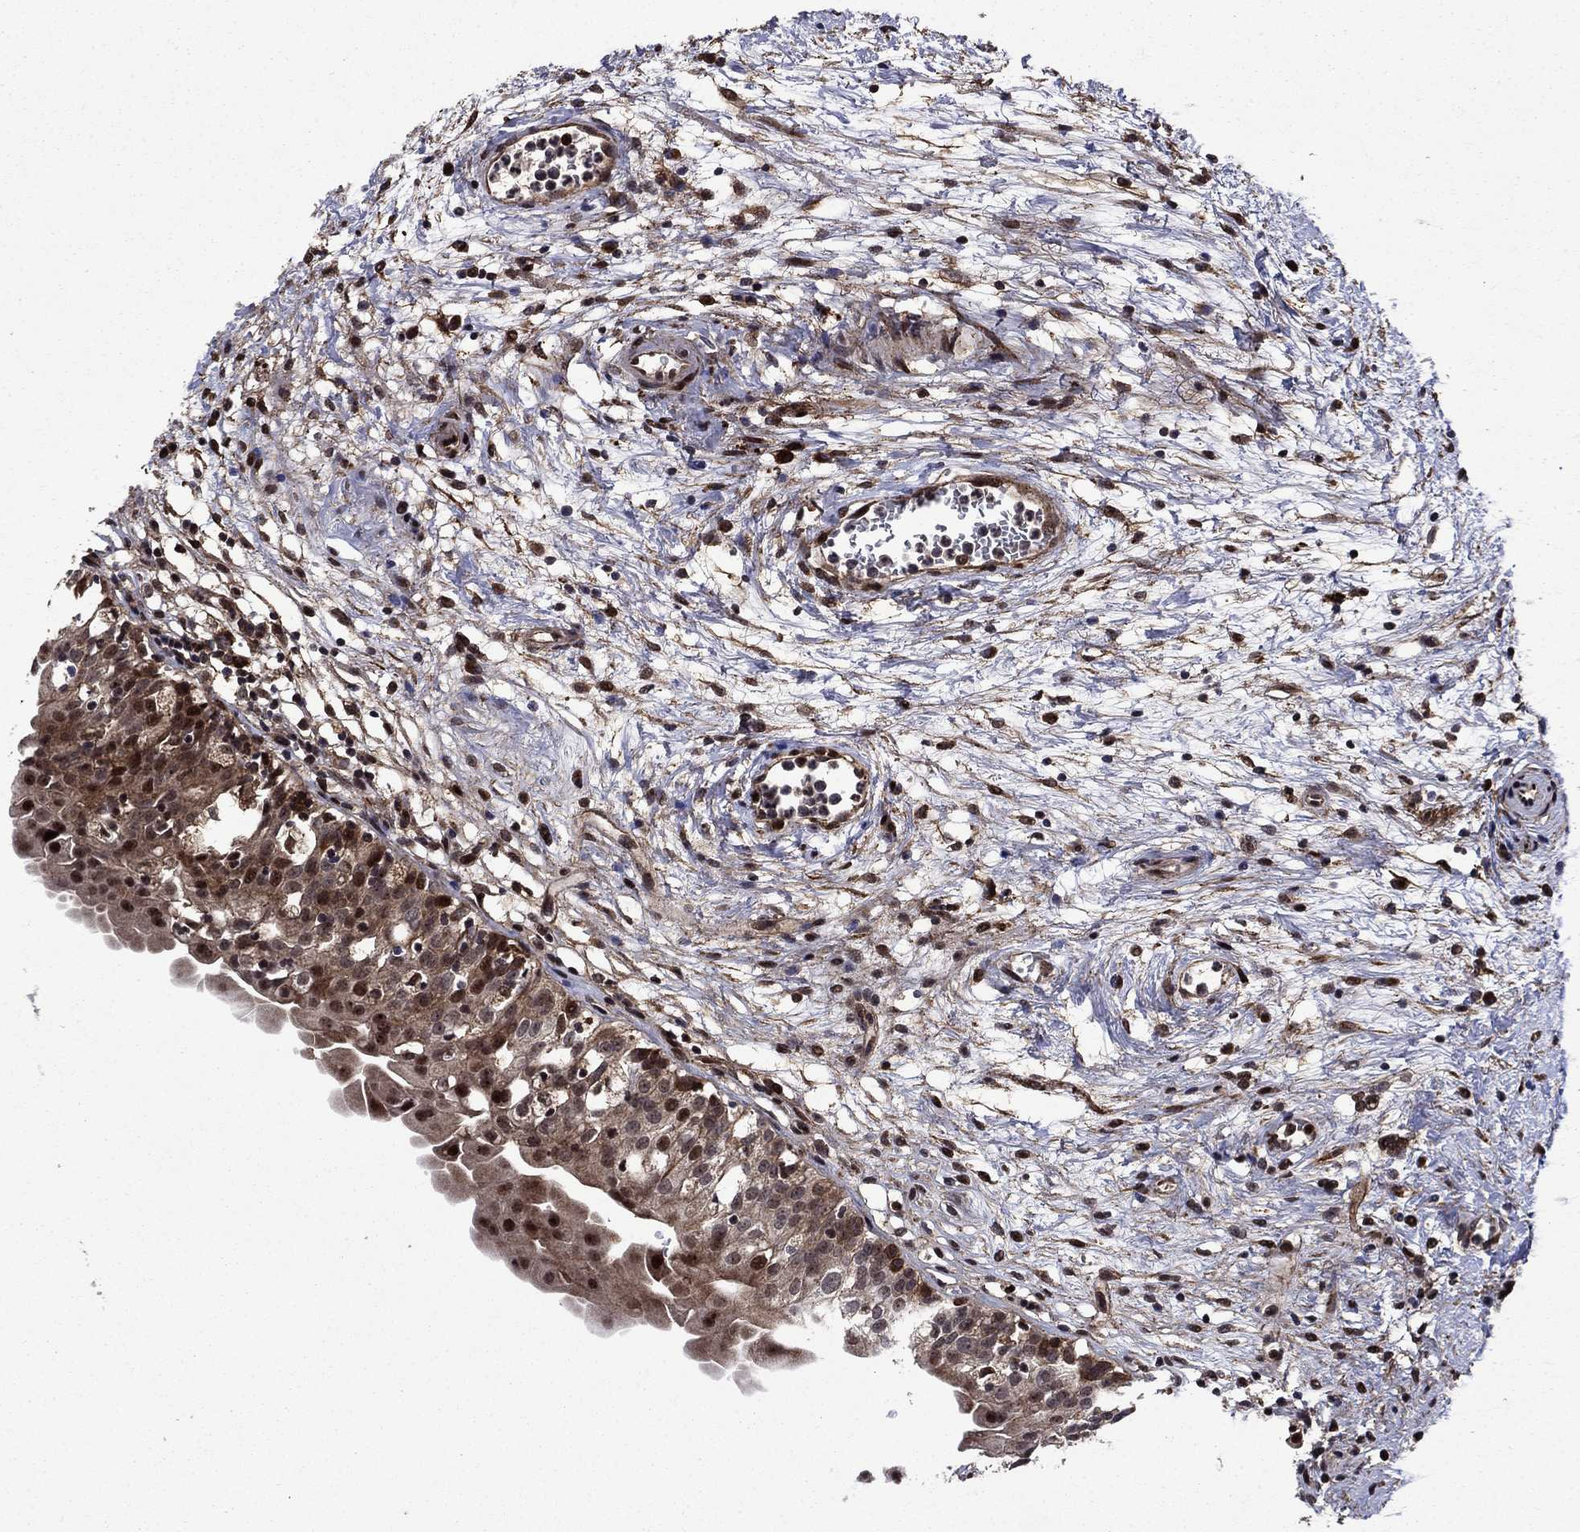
{"staining": {"intensity": "strong", "quantity": "25%-75%", "location": "cytoplasmic/membranous,nuclear"}, "tissue": "urinary bladder", "cell_type": "Urothelial cells", "image_type": "normal", "snomed": [{"axis": "morphology", "description": "Normal tissue, NOS"}, {"axis": "topography", "description": "Urinary bladder"}], "caption": "Urinary bladder stained with IHC displays strong cytoplasmic/membranous,nuclear staining in about 25%-75% of urothelial cells.", "gene": "AGTPBP1", "patient": {"sex": "male", "age": 76}}